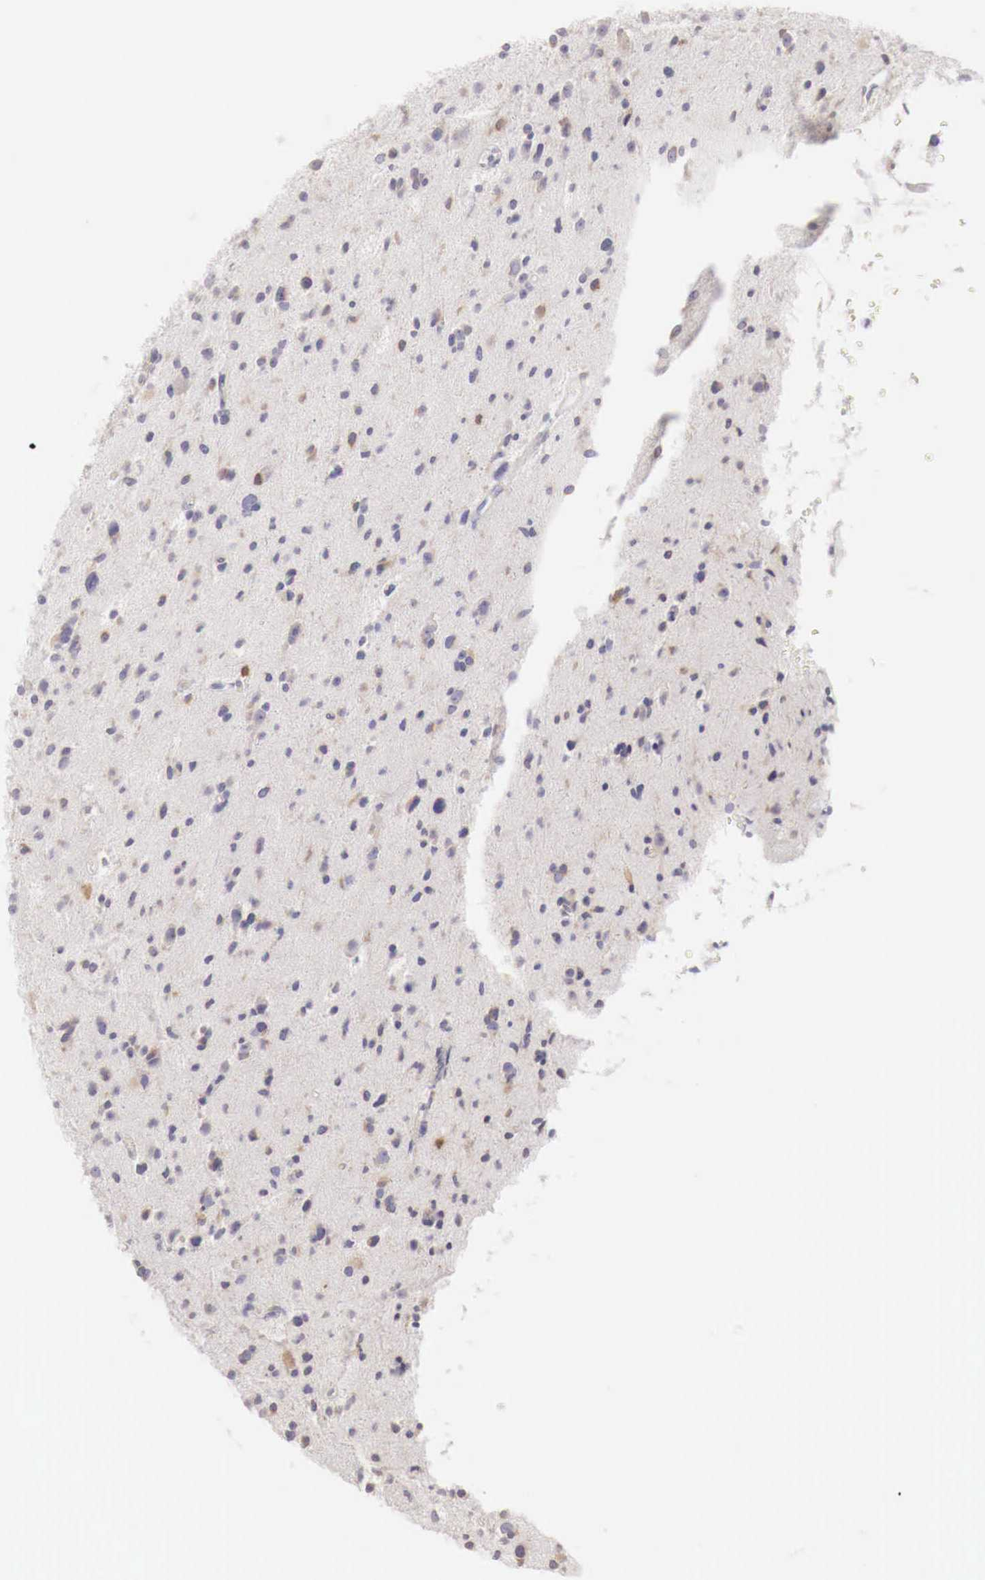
{"staining": {"intensity": "weak", "quantity": "<25%", "location": "cytoplasmic/membranous"}, "tissue": "glioma", "cell_type": "Tumor cells", "image_type": "cancer", "snomed": [{"axis": "morphology", "description": "Glioma, malignant, Low grade"}, {"axis": "topography", "description": "Brain"}], "caption": "Tumor cells are negative for brown protein staining in malignant glioma (low-grade).", "gene": "NSDHL", "patient": {"sex": "female", "age": 46}}